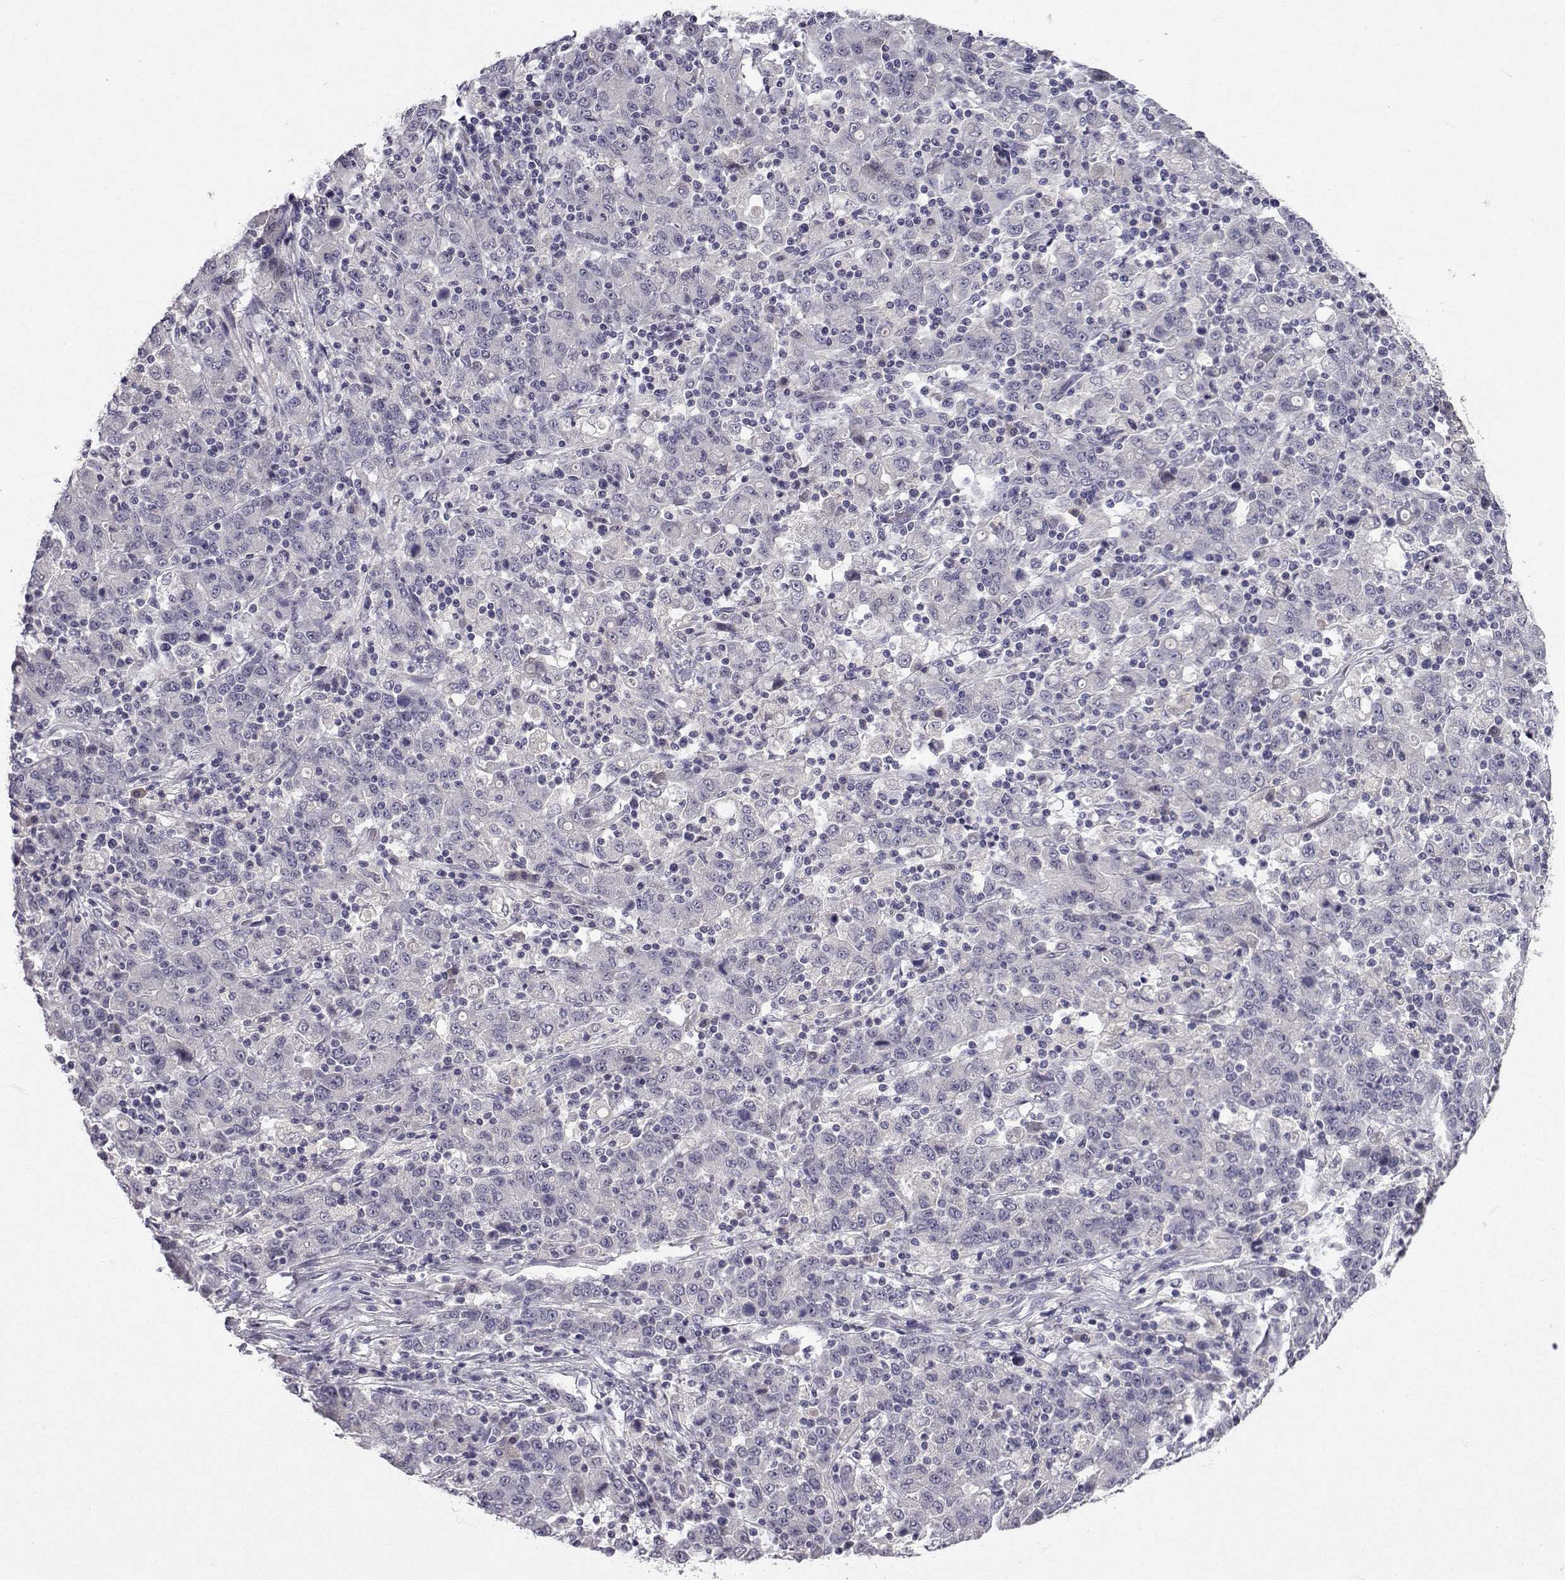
{"staining": {"intensity": "negative", "quantity": "none", "location": "none"}, "tissue": "stomach cancer", "cell_type": "Tumor cells", "image_type": "cancer", "snomed": [{"axis": "morphology", "description": "Adenocarcinoma, NOS"}, {"axis": "topography", "description": "Stomach, upper"}], "caption": "An IHC histopathology image of stomach cancer is shown. There is no staining in tumor cells of stomach cancer.", "gene": "SLC6A3", "patient": {"sex": "male", "age": 69}}